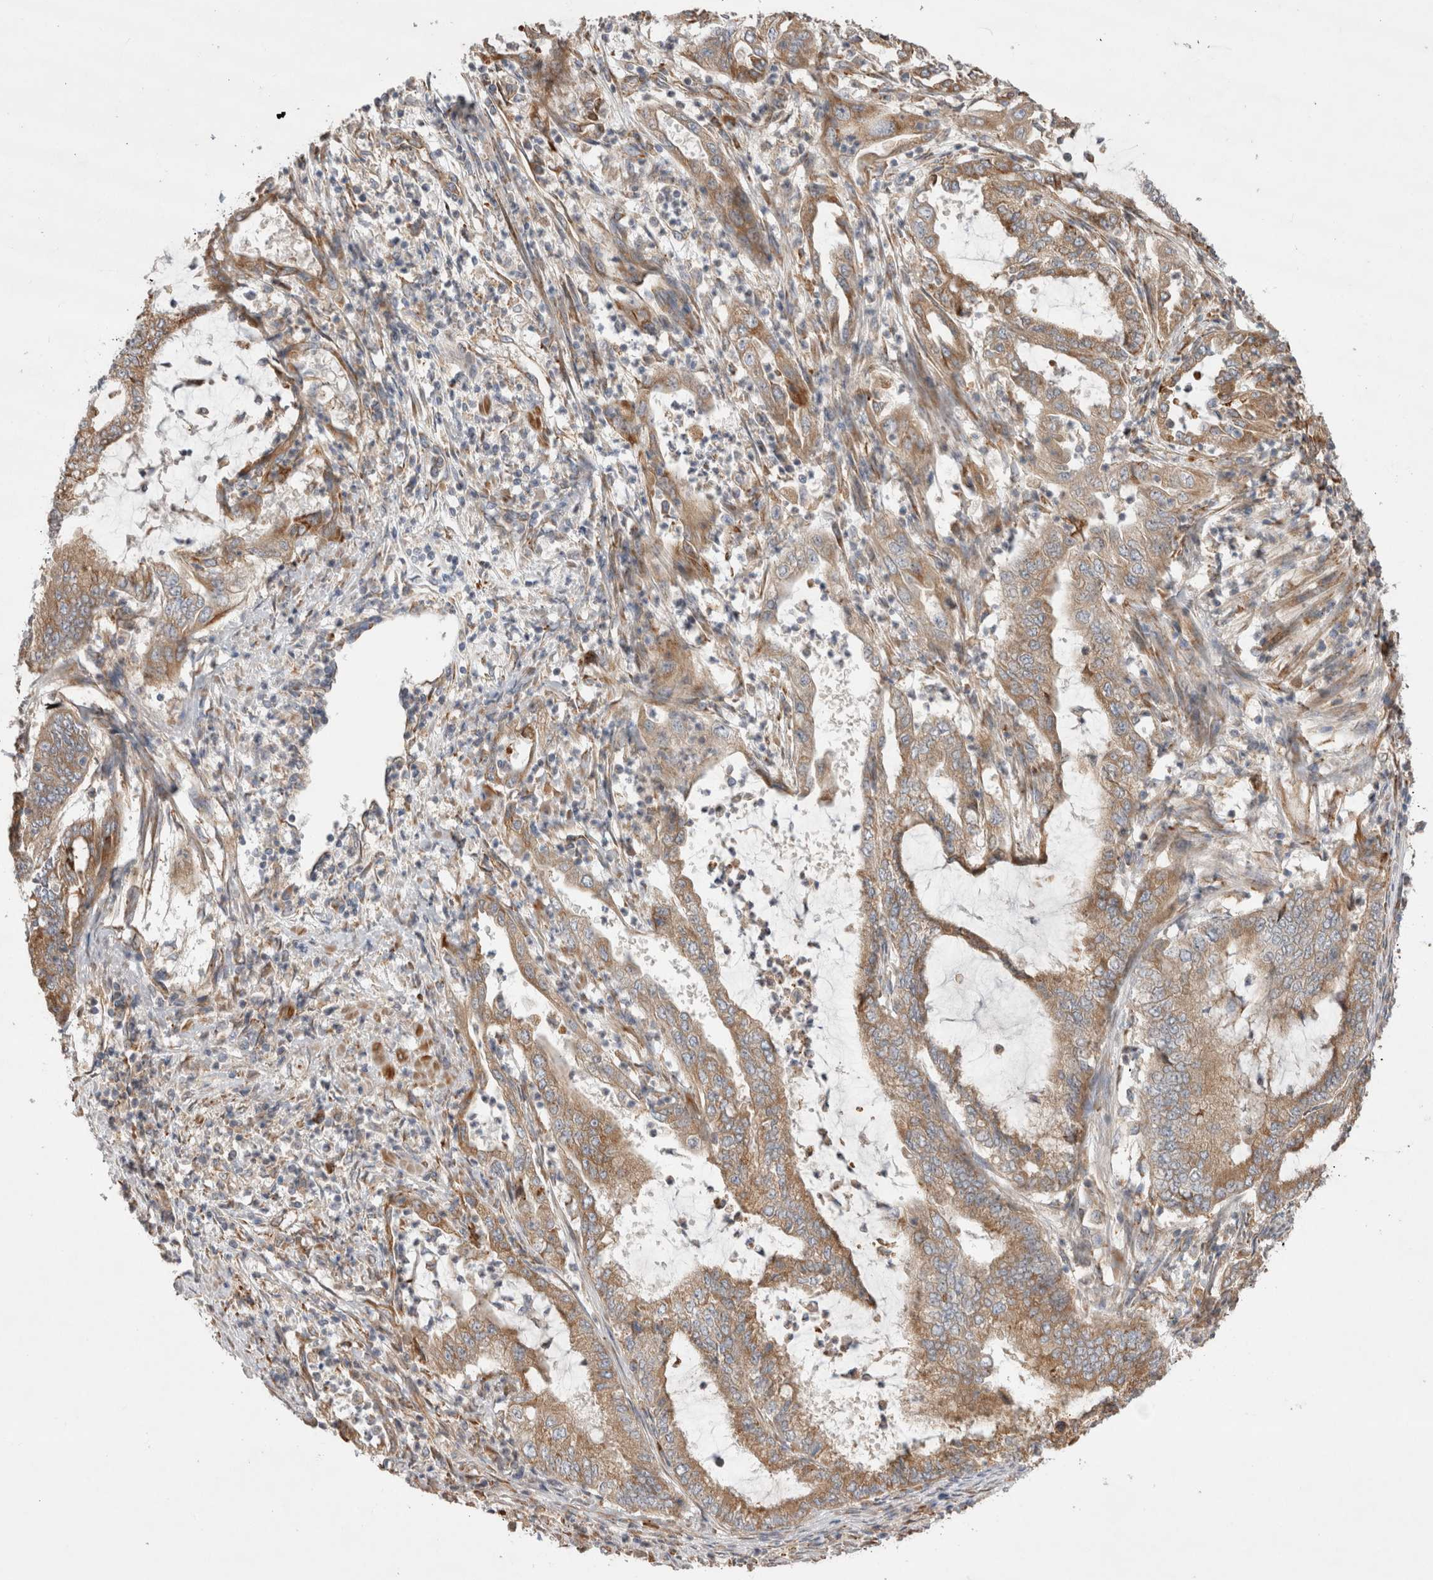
{"staining": {"intensity": "moderate", "quantity": ">75%", "location": "cytoplasmic/membranous"}, "tissue": "endometrial cancer", "cell_type": "Tumor cells", "image_type": "cancer", "snomed": [{"axis": "morphology", "description": "Adenocarcinoma, NOS"}, {"axis": "topography", "description": "Endometrium"}], "caption": "Moderate cytoplasmic/membranous positivity is present in approximately >75% of tumor cells in endometrial cancer.", "gene": "PDCD10", "patient": {"sex": "female", "age": 51}}